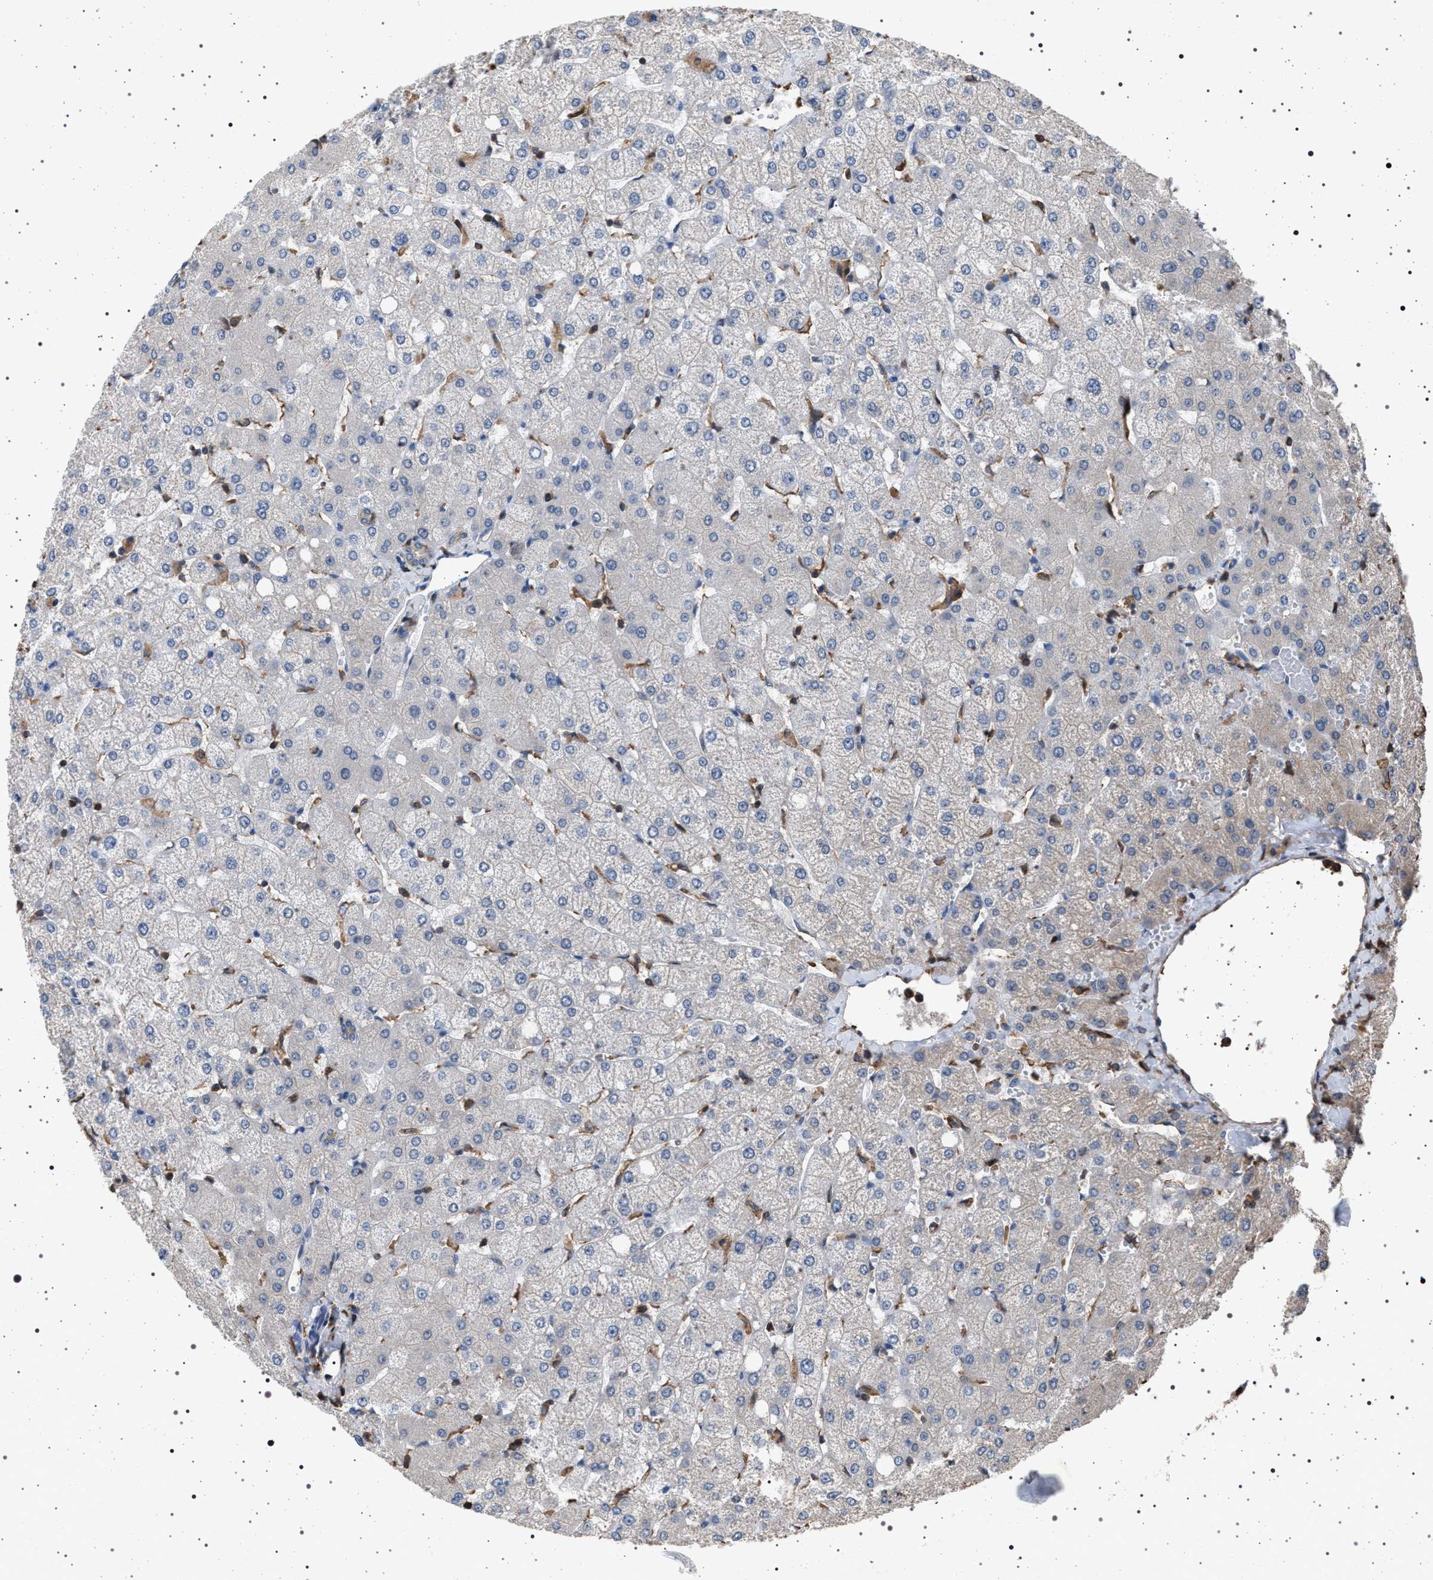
{"staining": {"intensity": "negative", "quantity": "none", "location": "none"}, "tissue": "liver", "cell_type": "Cholangiocytes", "image_type": "normal", "snomed": [{"axis": "morphology", "description": "Normal tissue, NOS"}, {"axis": "topography", "description": "Liver"}], "caption": "Immunohistochemical staining of benign liver demonstrates no significant positivity in cholangiocytes.", "gene": "SMAP2", "patient": {"sex": "female", "age": 54}}